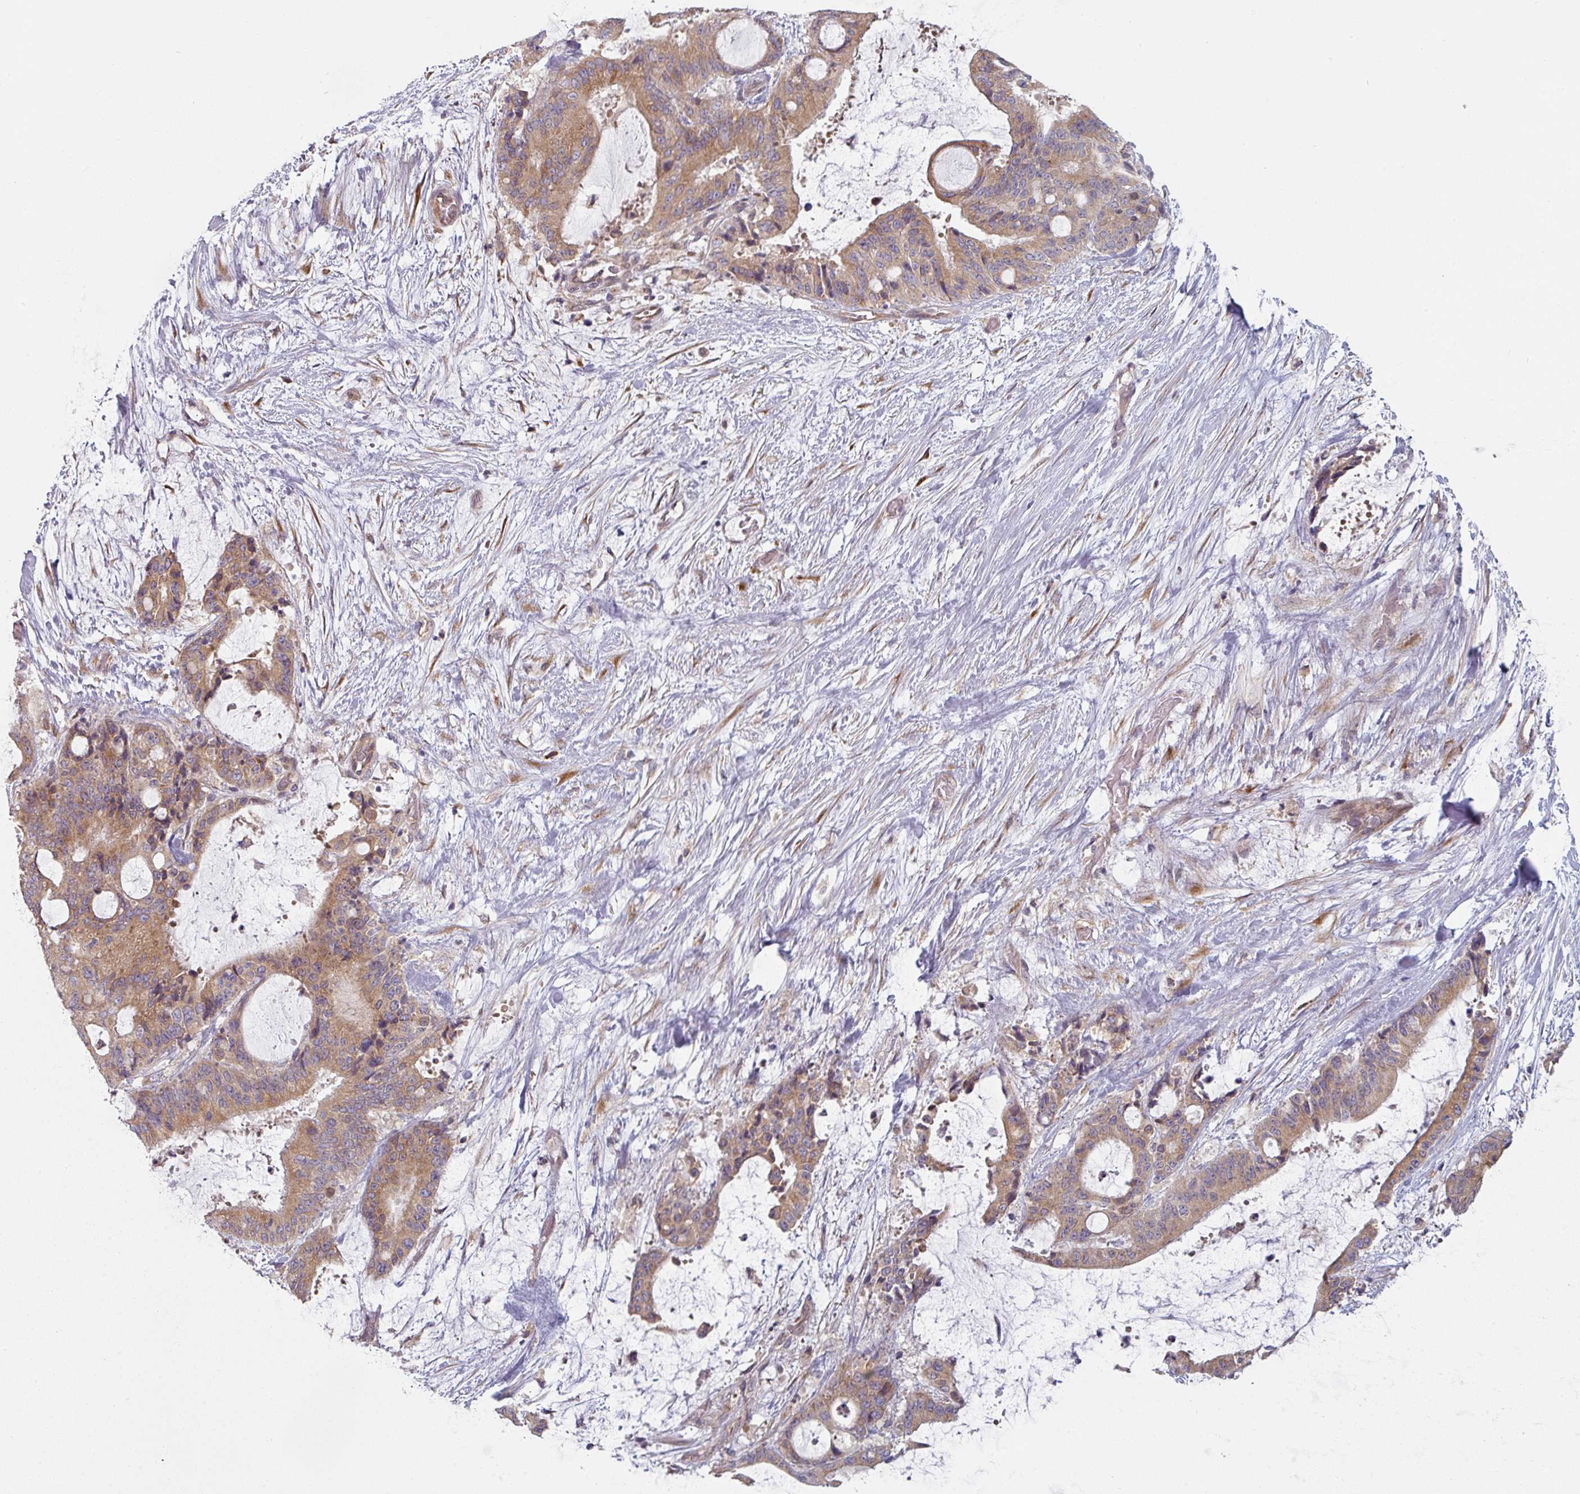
{"staining": {"intensity": "moderate", "quantity": ">75%", "location": "cytoplasmic/membranous"}, "tissue": "liver cancer", "cell_type": "Tumor cells", "image_type": "cancer", "snomed": [{"axis": "morphology", "description": "Normal tissue, NOS"}, {"axis": "morphology", "description": "Cholangiocarcinoma"}, {"axis": "topography", "description": "Liver"}, {"axis": "topography", "description": "Peripheral nerve tissue"}], "caption": "Liver cancer (cholangiocarcinoma) stained with immunohistochemistry (IHC) displays moderate cytoplasmic/membranous staining in approximately >75% of tumor cells.", "gene": "TAPT1", "patient": {"sex": "female", "age": 73}}